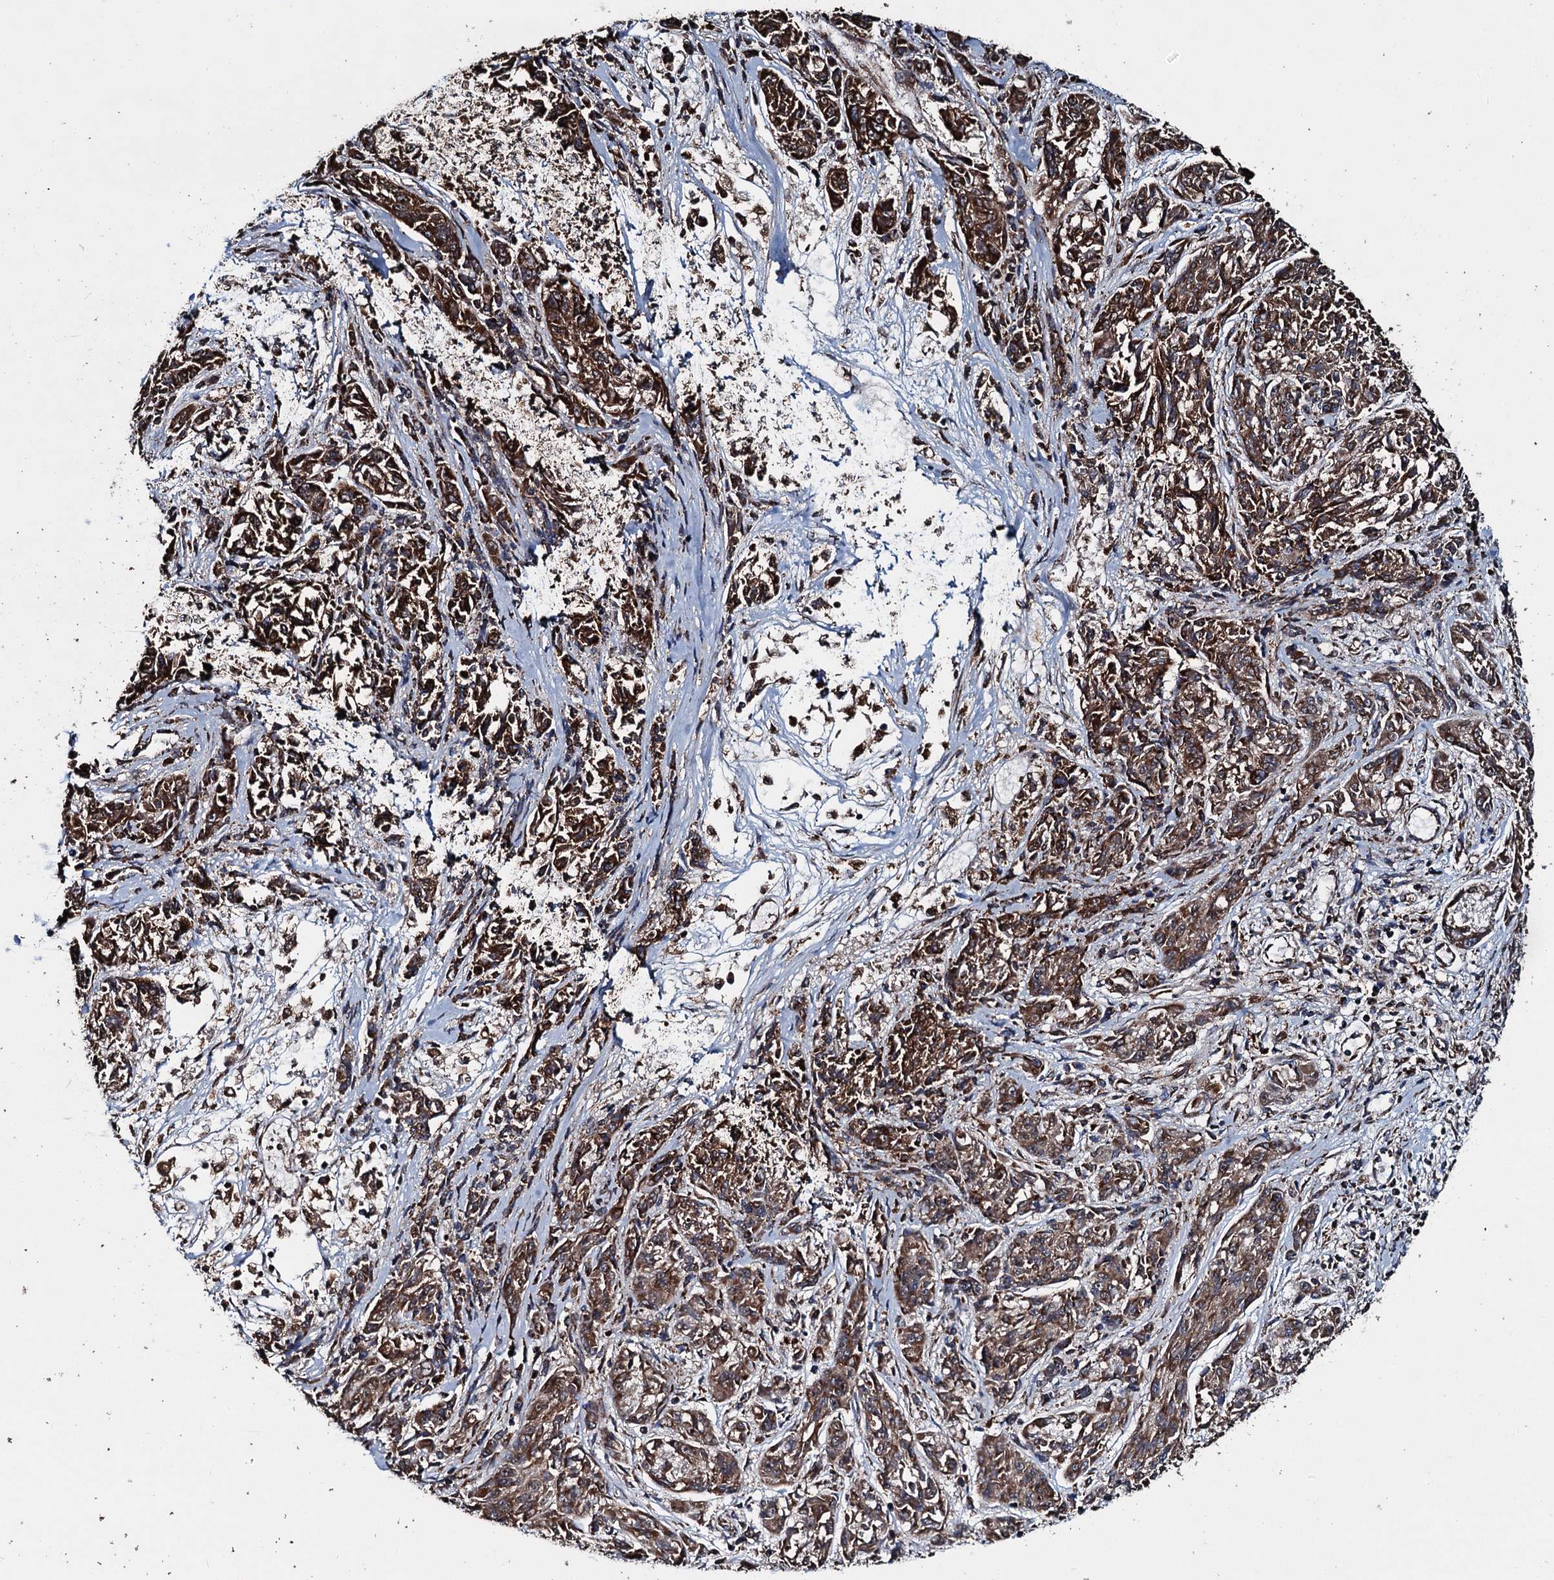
{"staining": {"intensity": "strong", "quantity": ">75%", "location": "cytoplasmic/membranous"}, "tissue": "melanoma", "cell_type": "Tumor cells", "image_type": "cancer", "snomed": [{"axis": "morphology", "description": "Malignant melanoma, NOS"}, {"axis": "topography", "description": "Skin"}], "caption": "Strong cytoplasmic/membranous protein positivity is appreciated in approximately >75% of tumor cells in melanoma.", "gene": "DYNC2I2", "patient": {"sex": "male", "age": 53}}